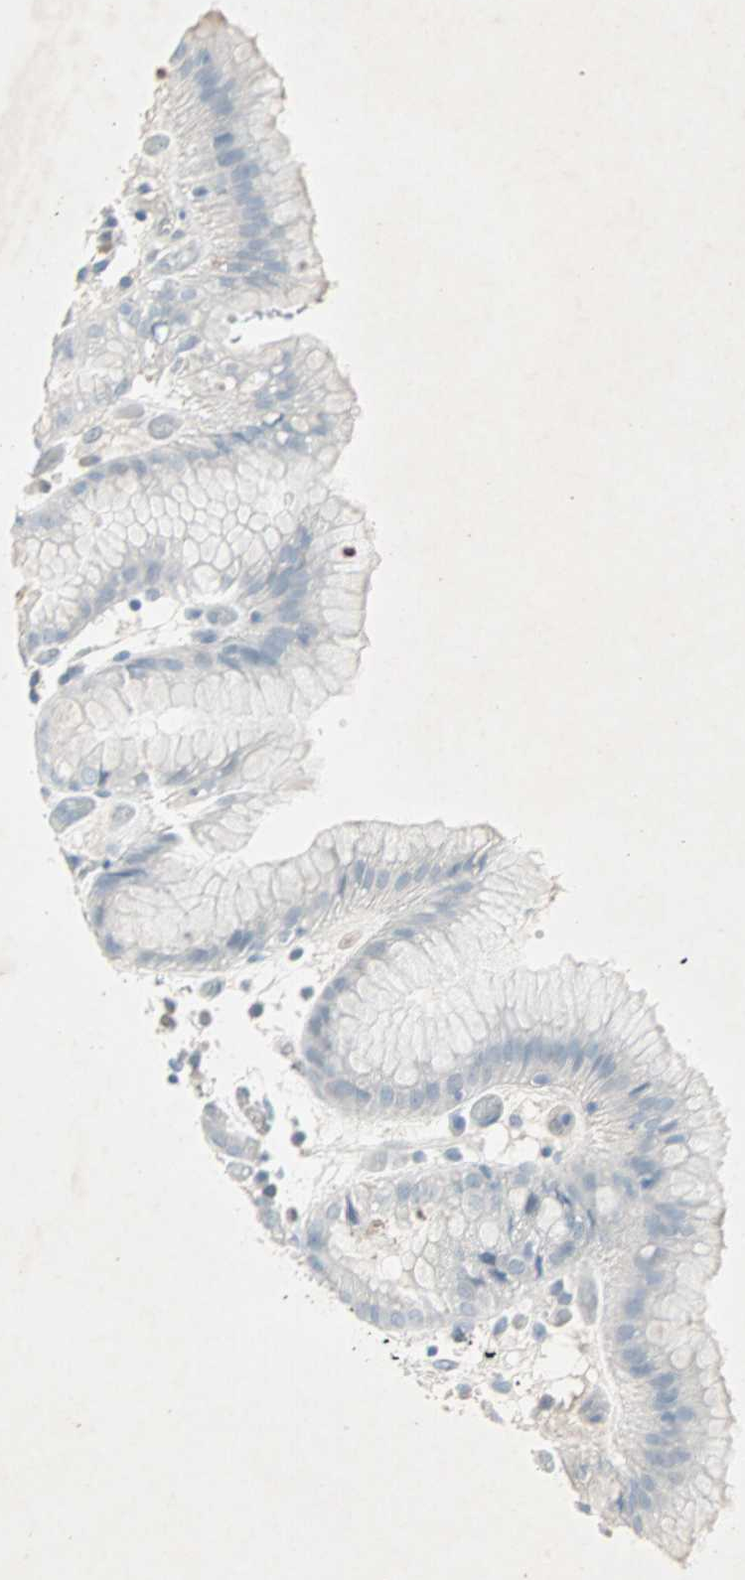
{"staining": {"intensity": "weak", "quantity": "<25%", "location": "cytoplasmic/membranous"}, "tissue": "stomach", "cell_type": "Glandular cells", "image_type": "normal", "snomed": [{"axis": "morphology", "description": "Normal tissue, NOS"}, {"axis": "topography", "description": "Stomach"}, {"axis": "topography", "description": "Stomach, lower"}], "caption": "IHC of benign human stomach shows no staining in glandular cells.", "gene": "LANCL3", "patient": {"sex": "female", "age": 75}}